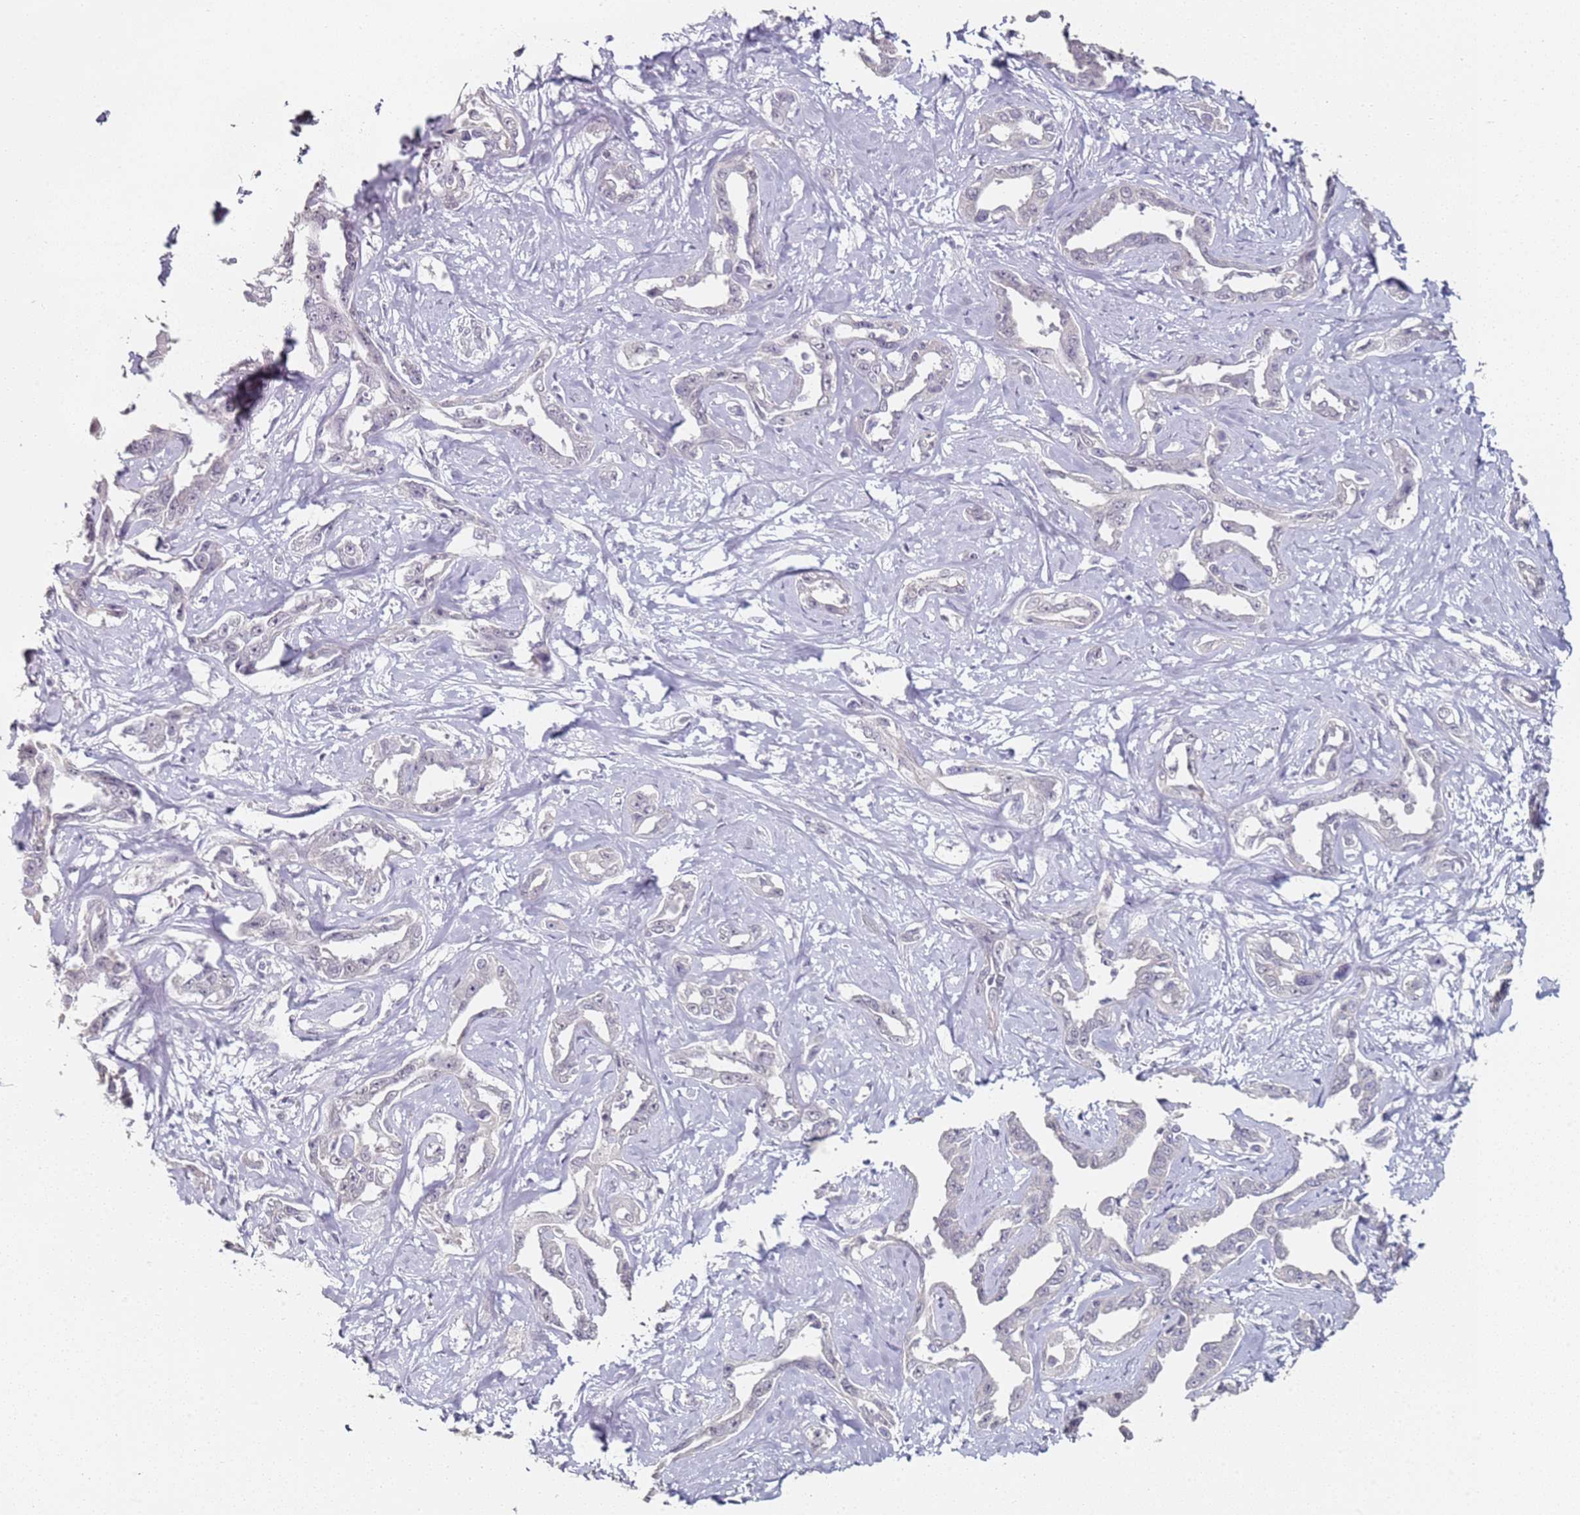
{"staining": {"intensity": "negative", "quantity": "none", "location": "none"}, "tissue": "liver cancer", "cell_type": "Tumor cells", "image_type": "cancer", "snomed": [{"axis": "morphology", "description": "Cholangiocarcinoma"}, {"axis": "topography", "description": "Liver"}], "caption": "Histopathology image shows no protein expression in tumor cells of liver cholangiocarcinoma tissue. (Immunohistochemistry, brightfield microscopy, high magnification).", "gene": "DNAH11", "patient": {"sex": "male", "age": 59}}